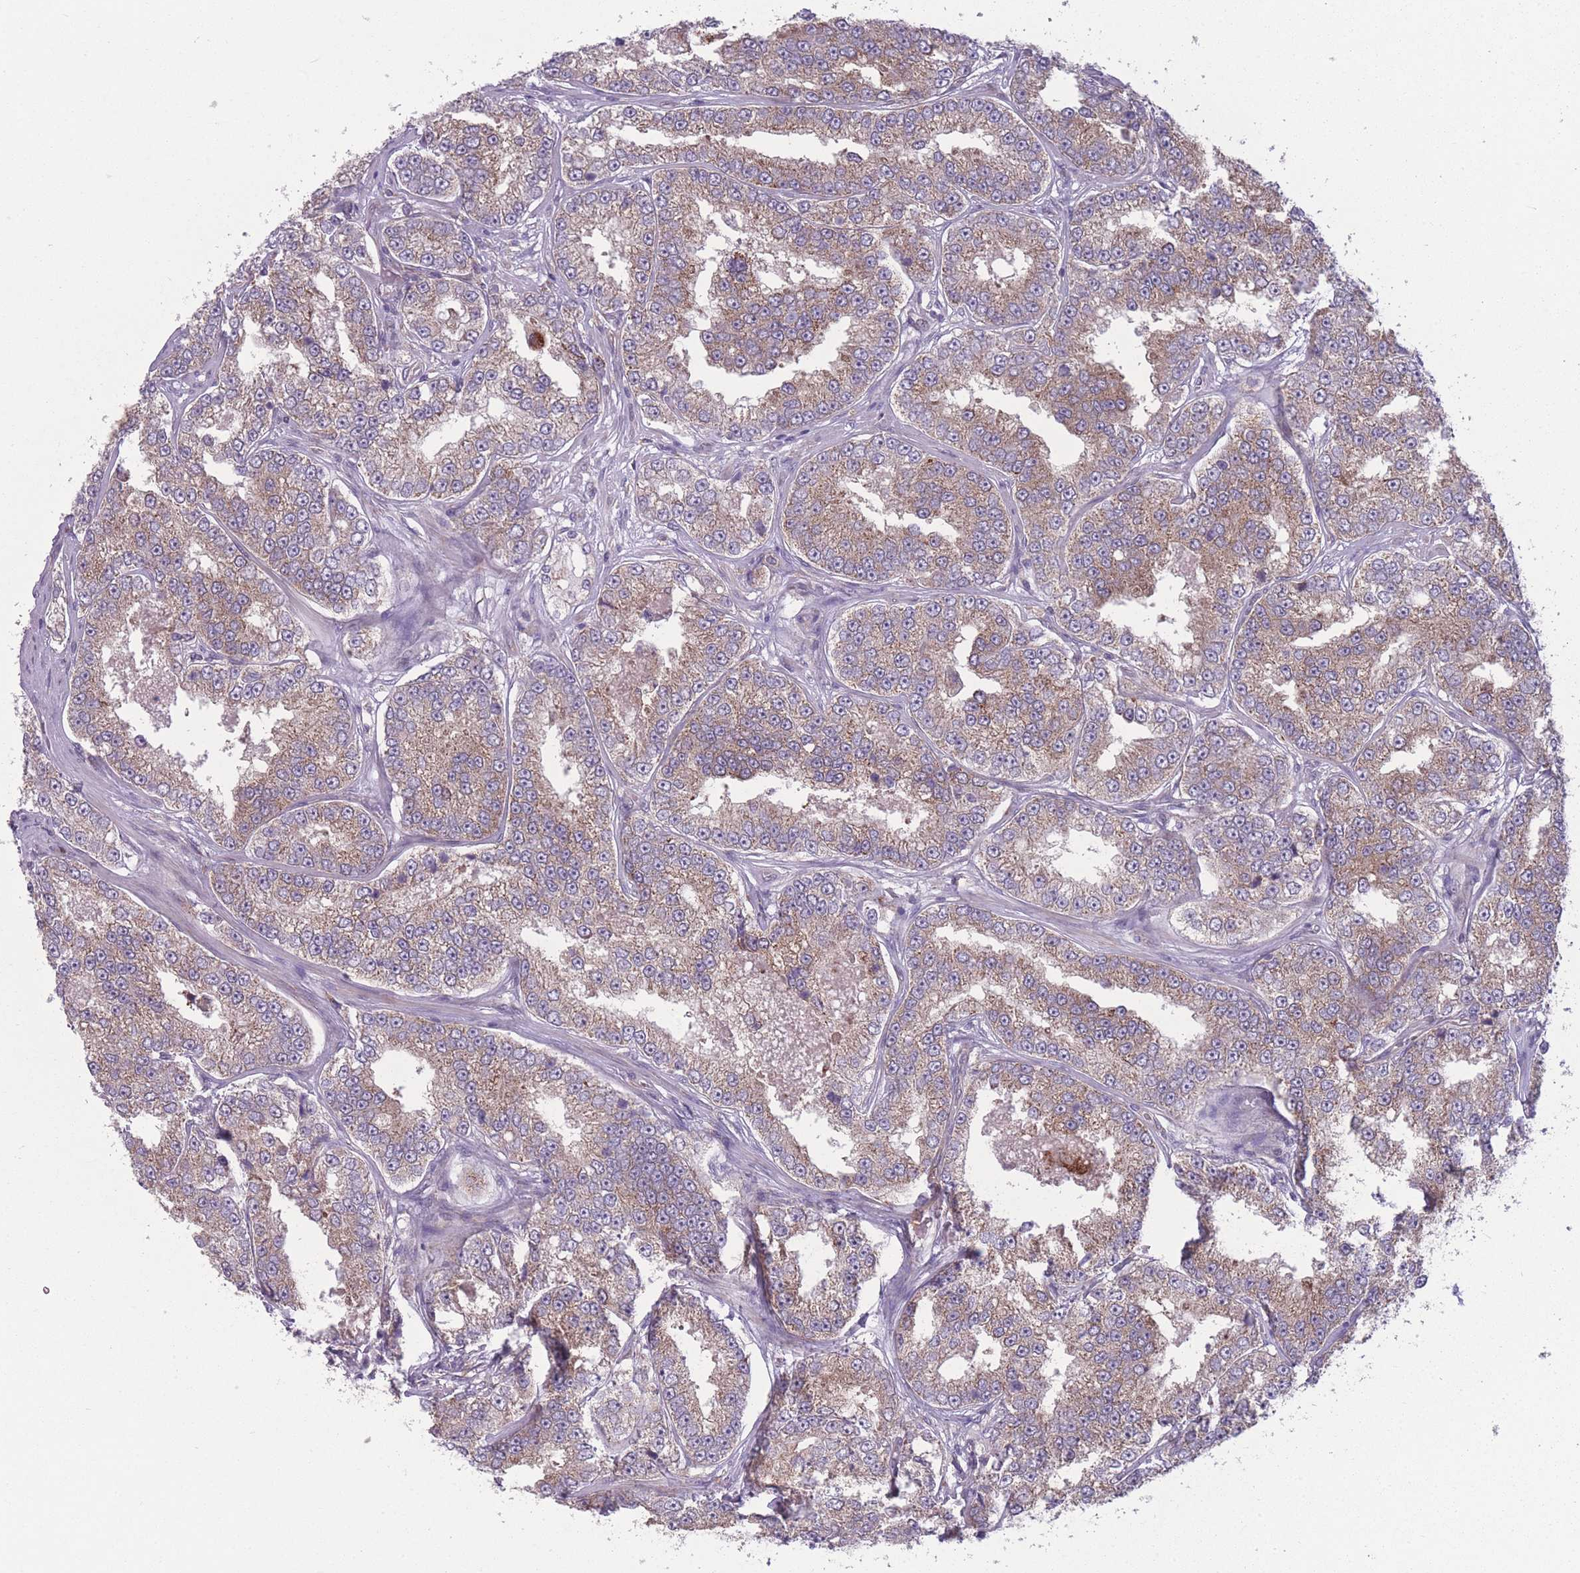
{"staining": {"intensity": "moderate", "quantity": ">75%", "location": "cytoplasmic/membranous"}, "tissue": "prostate cancer", "cell_type": "Tumor cells", "image_type": "cancer", "snomed": [{"axis": "morphology", "description": "Normal tissue, NOS"}, {"axis": "morphology", "description": "Adenocarcinoma, High grade"}, {"axis": "topography", "description": "Prostate"}], "caption": "Immunohistochemistry histopathology image of neoplastic tissue: adenocarcinoma (high-grade) (prostate) stained using immunohistochemistry (IHC) demonstrates medium levels of moderate protein expression localized specifically in the cytoplasmic/membranous of tumor cells, appearing as a cytoplasmic/membranous brown color.", "gene": "CCT6B", "patient": {"sex": "male", "age": 83}}